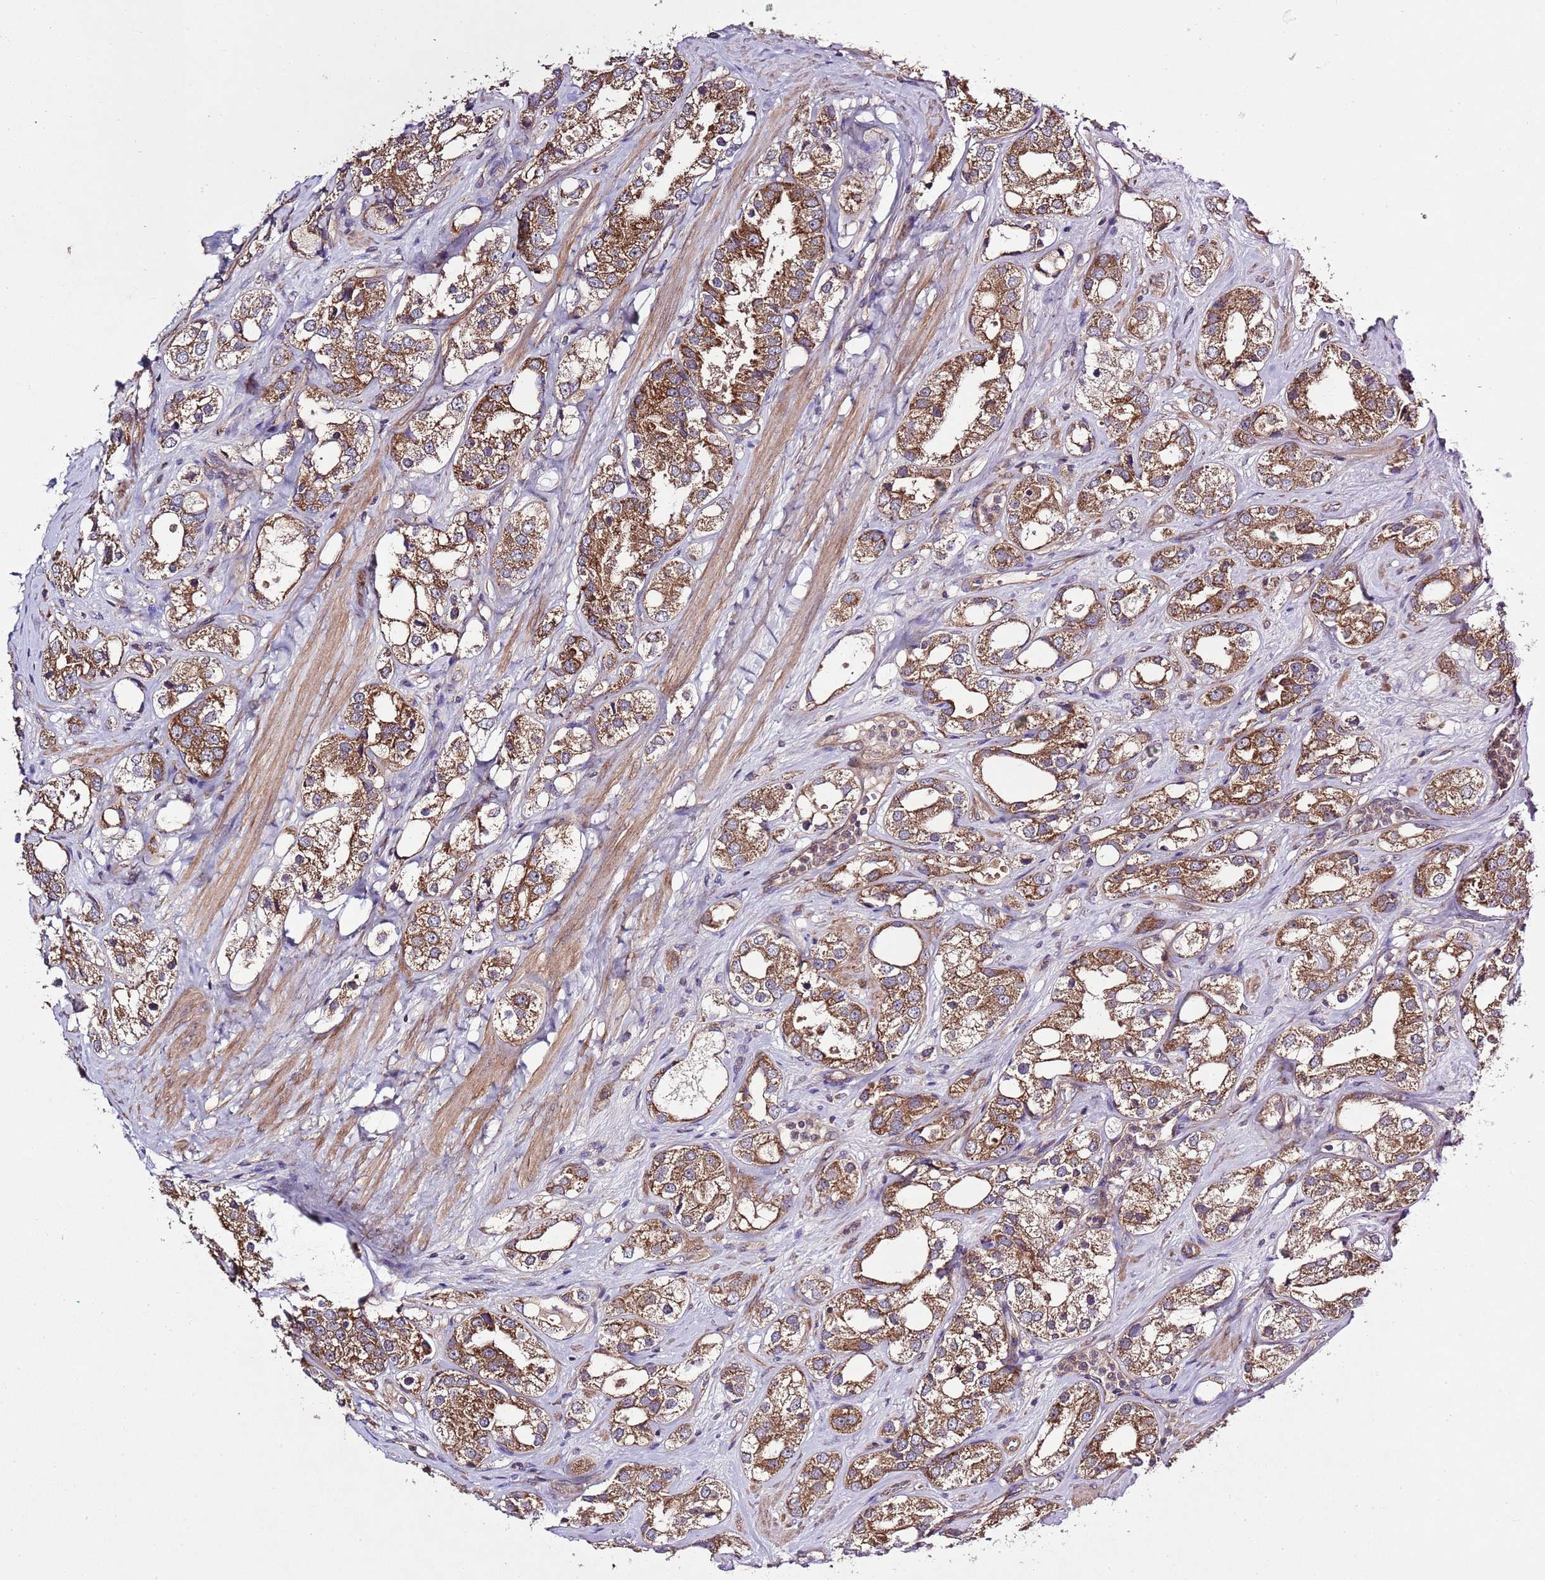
{"staining": {"intensity": "strong", "quantity": ">75%", "location": "cytoplasmic/membranous"}, "tissue": "prostate cancer", "cell_type": "Tumor cells", "image_type": "cancer", "snomed": [{"axis": "morphology", "description": "Adenocarcinoma, NOS"}, {"axis": "topography", "description": "Prostate"}], "caption": "IHC image of human prostate adenocarcinoma stained for a protein (brown), which exhibits high levels of strong cytoplasmic/membranous staining in approximately >75% of tumor cells.", "gene": "MFNG", "patient": {"sex": "male", "age": 79}}